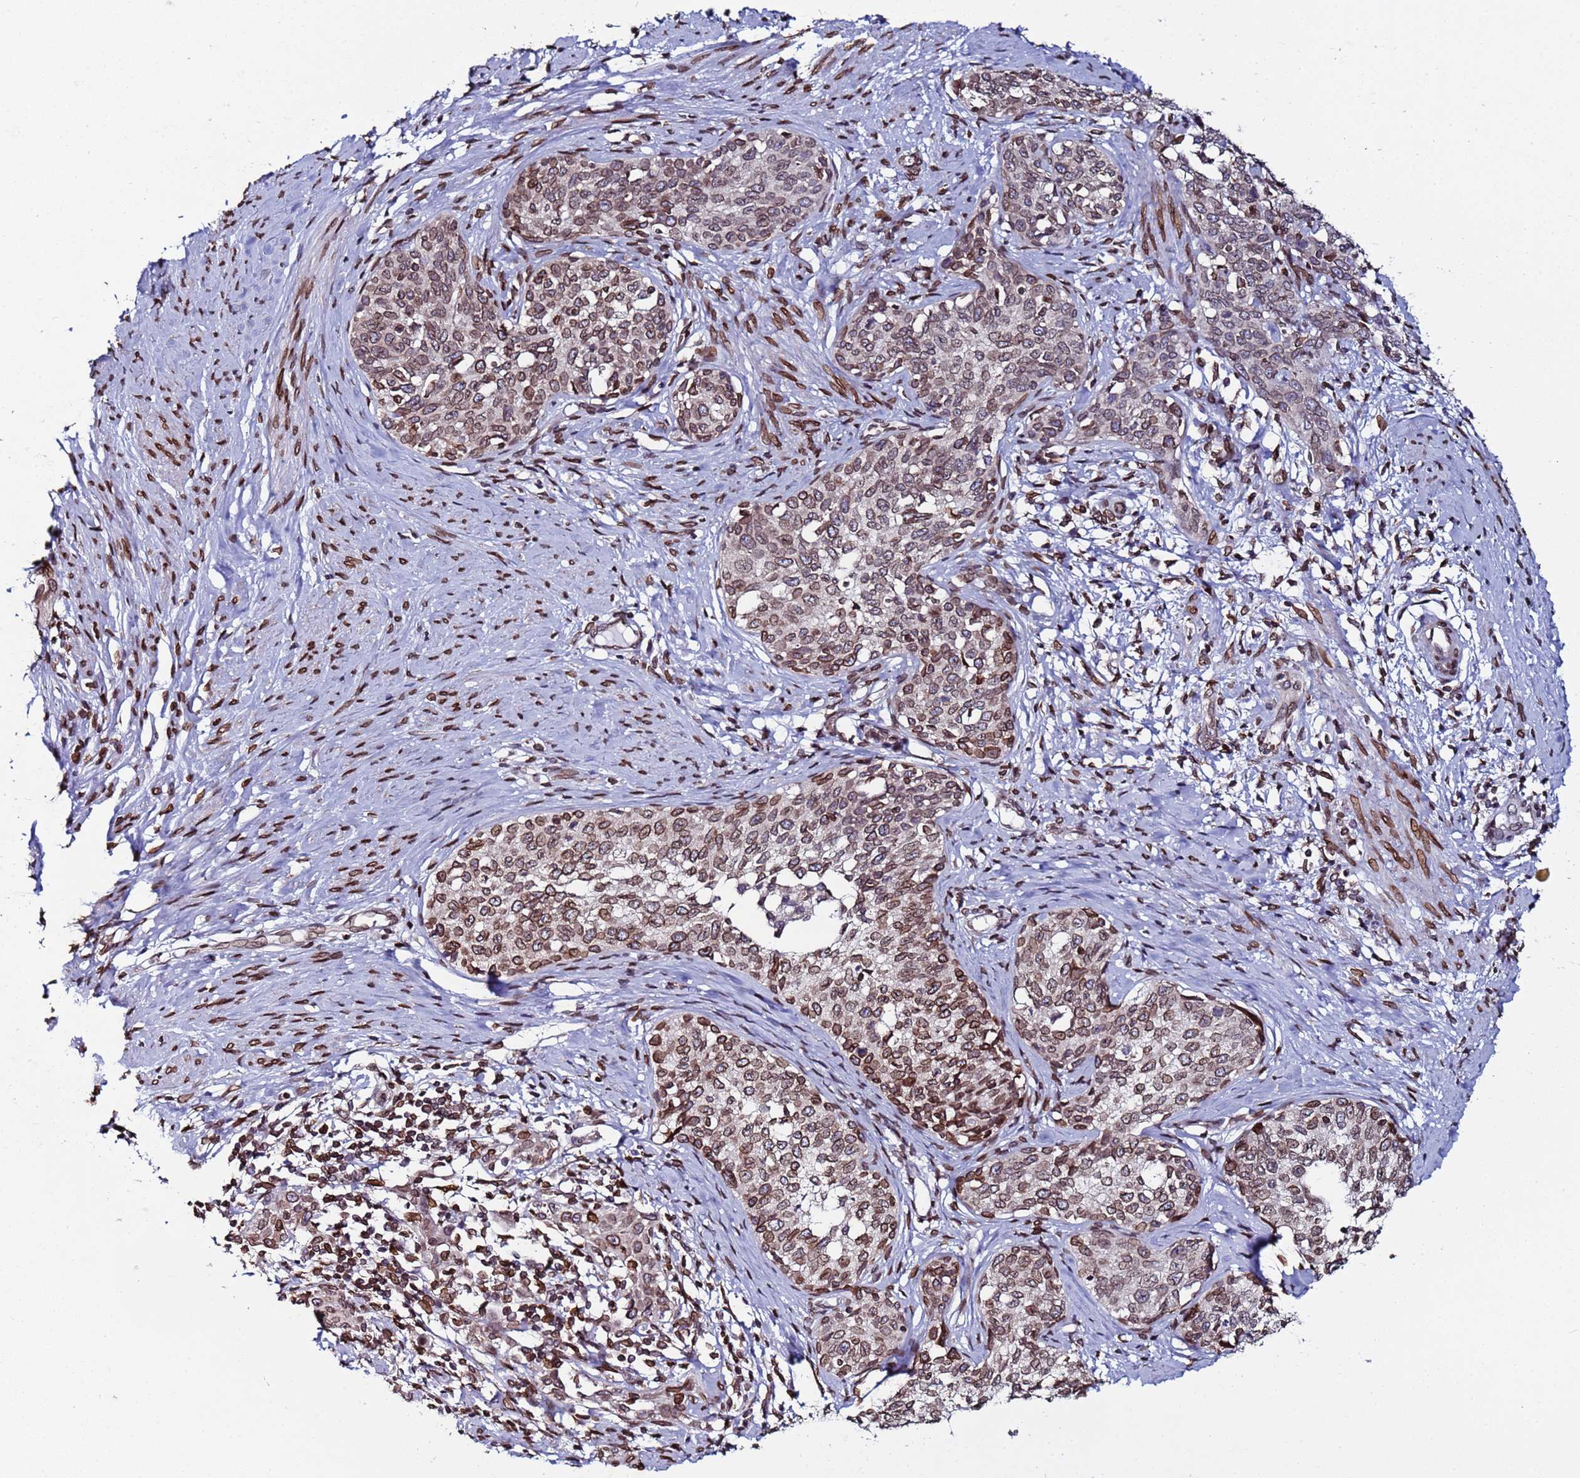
{"staining": {"intensity": "moderate", "quantity": "25%-75%", "location": "nuclear"}, "tissue": "cervical cancer", "cell_type": "Tumor cells", "image_type": "cancer", "snomed": [{"axis": "morphology", "description": "Squamous cell carcinoma, NOS"}, {"axis": "morphology", "description": "Adenocarcinoma, NOS"}, {"axis": "topography", "description": "Cervix"}], "caption": "Adenocarcinoma (cervical) stained with immunohistochemistry exhibits moderate nuclear positivity in approximately 25%-75% of tumor cells.", "gene": "TOR1AIP1", "patient": {"sex": "female", "age": 52}}